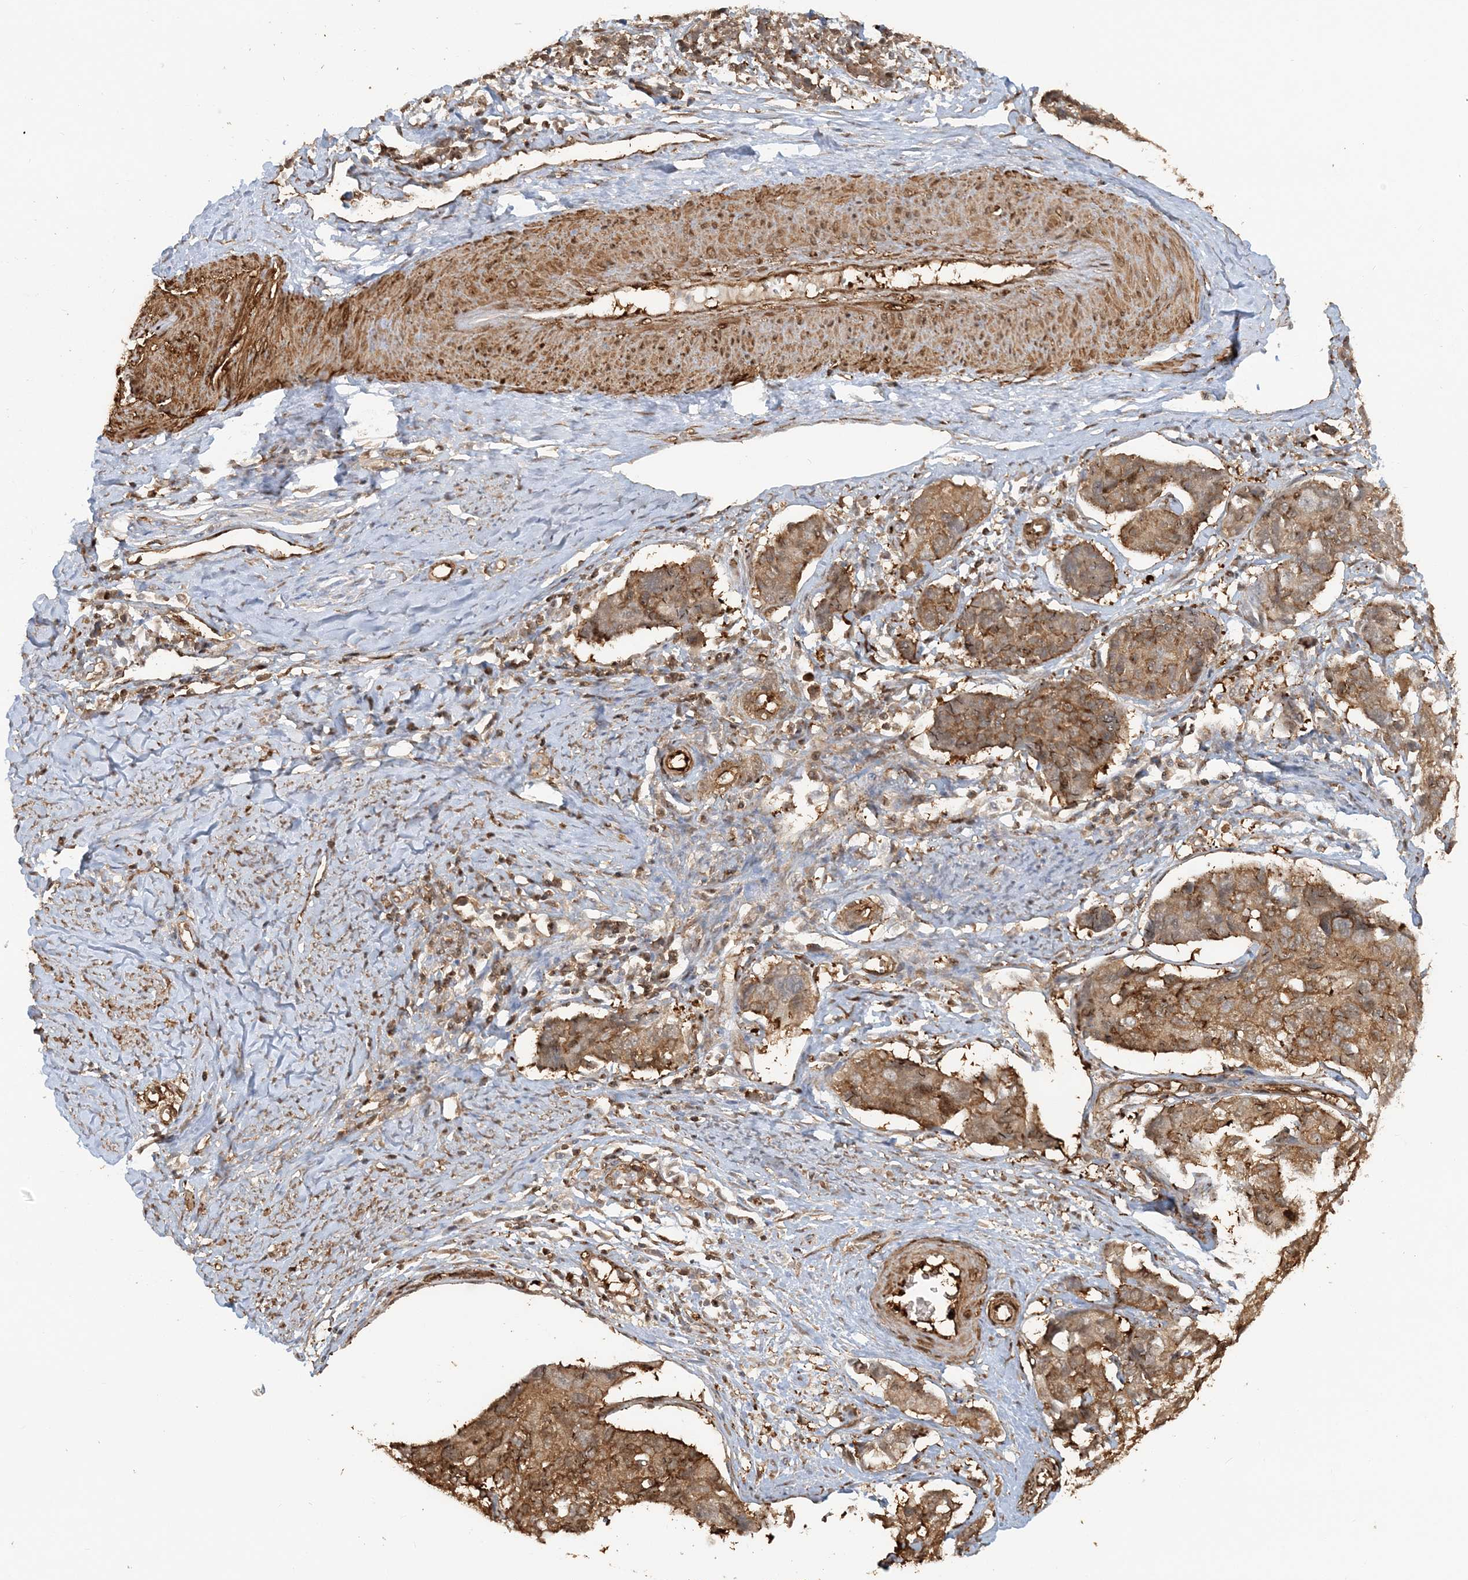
{"staining": {"intensity": "moderate", "quantity": ">75%", "location": "cytoplasmic/membranous"}, "tissue": "cervical cancer", "cell_type": "Tumor cells", "image_type": "cancer", "snomed": [{"axis": "morphology", "description": "Normal tissue, NOS"}, {"axis": "morphology", "description": "Squamous cell carcinoma, NOS"}, {"axis": "topography", "description": "Cervix"}], "caption": "Immunohistochemistry (IHC) (DAB) staining of human cervical squamous cell carcinoma reveals moderate cytoplasmic/membranous protein staining in about >75% of tumor cells.", "gene": "DSTN", "patient": {"sex": "female", "age": 35}}